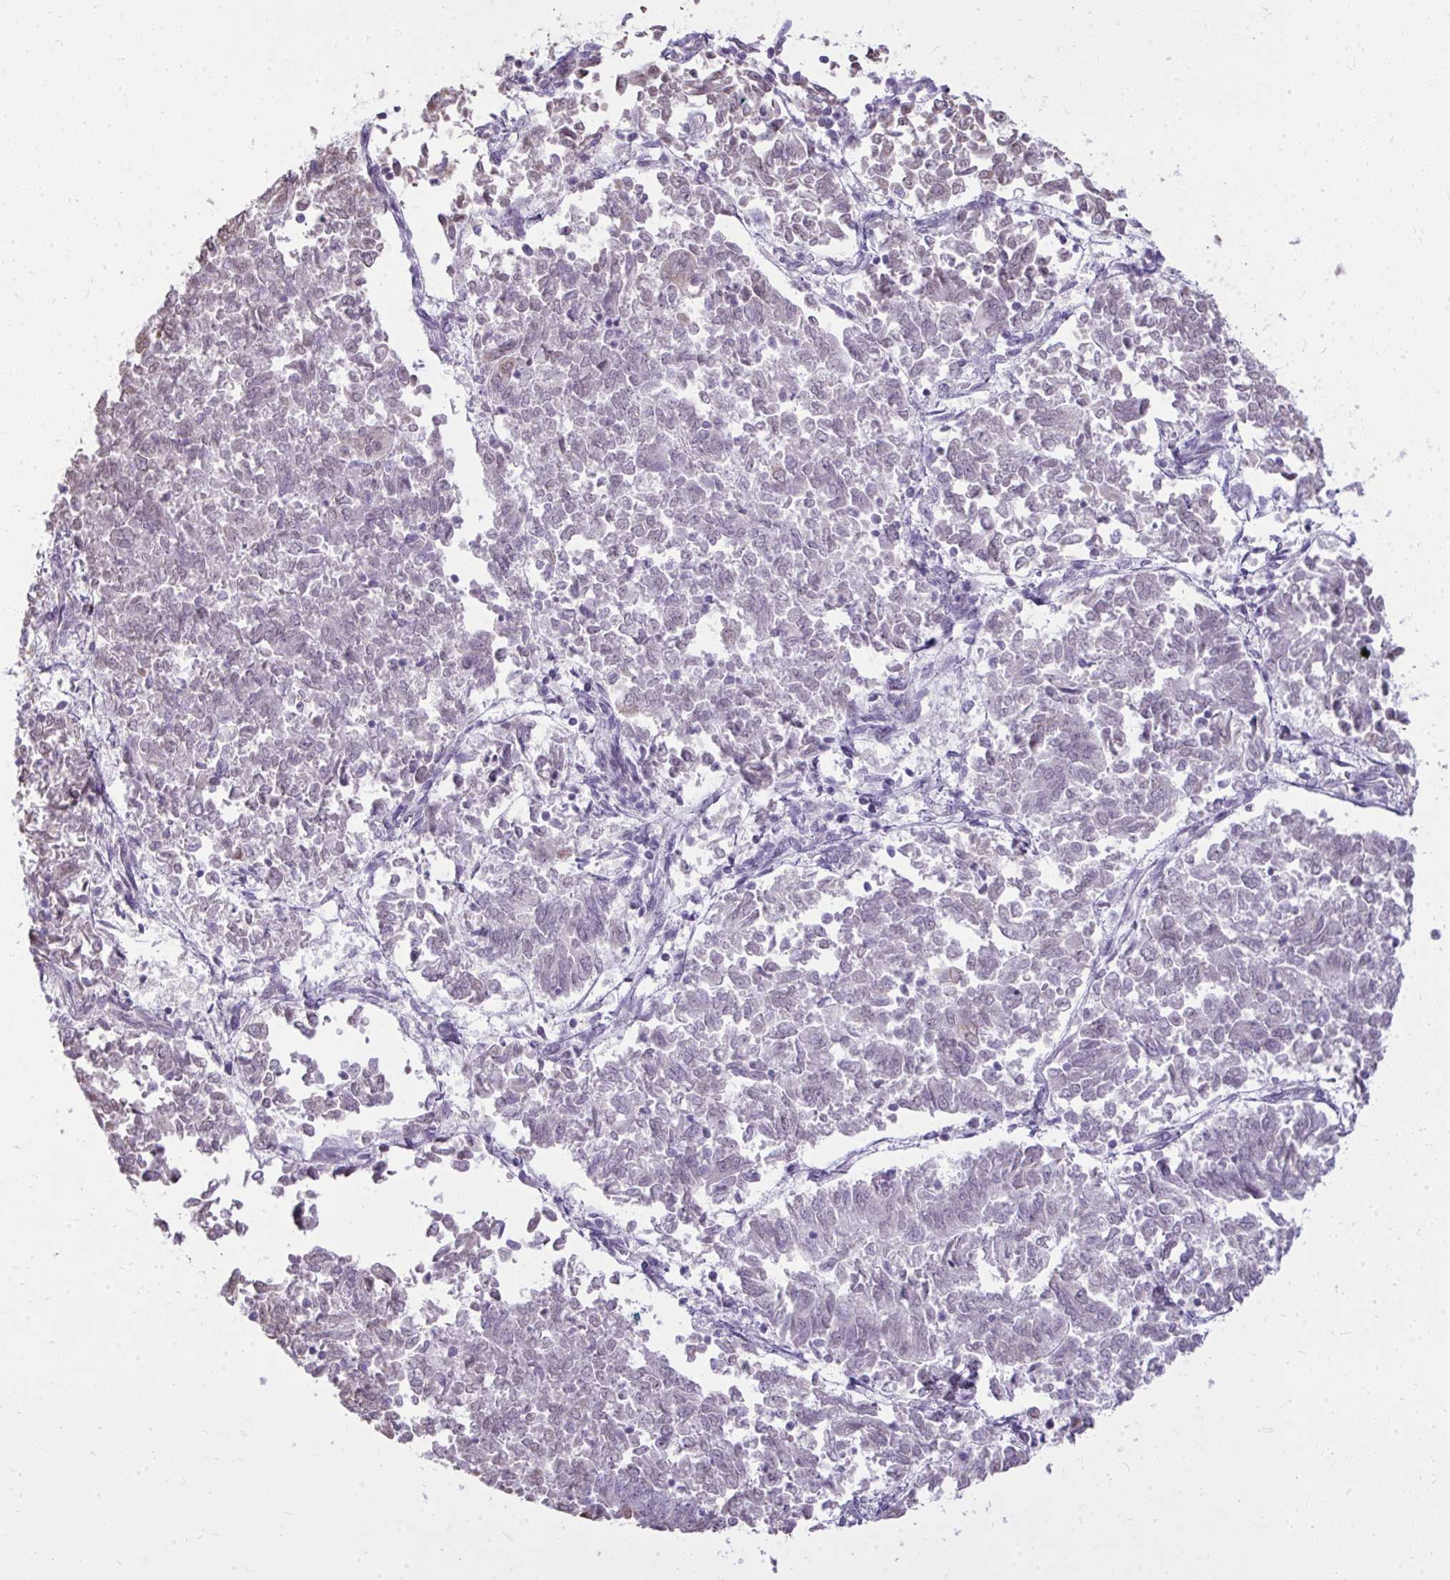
{"staining": {"intensity": "negative", "quantity": "none", "location": "none"}, "tissue": "endometrial cancer", "cell_type": "Tumor cells", "image_type": "cancer", "snomed": [{"axis": "morphology", "description": "Adenocarcinoma, NOS"}, {"axis": "topography", "description": "Endometrium"}], "caption": "The micrograph reveals no staining of tumor cells in endometrial cancer (adenocarcinoma). The staining was performed using DAB (3,3'-diaminobenzidine) to visualize the protein expression in brown, while the nuclei were stained in blue with hematoxylin (Magnification: 20x).", "gene": "NPPA", "patient": {"sex": "female", "age": 65}}